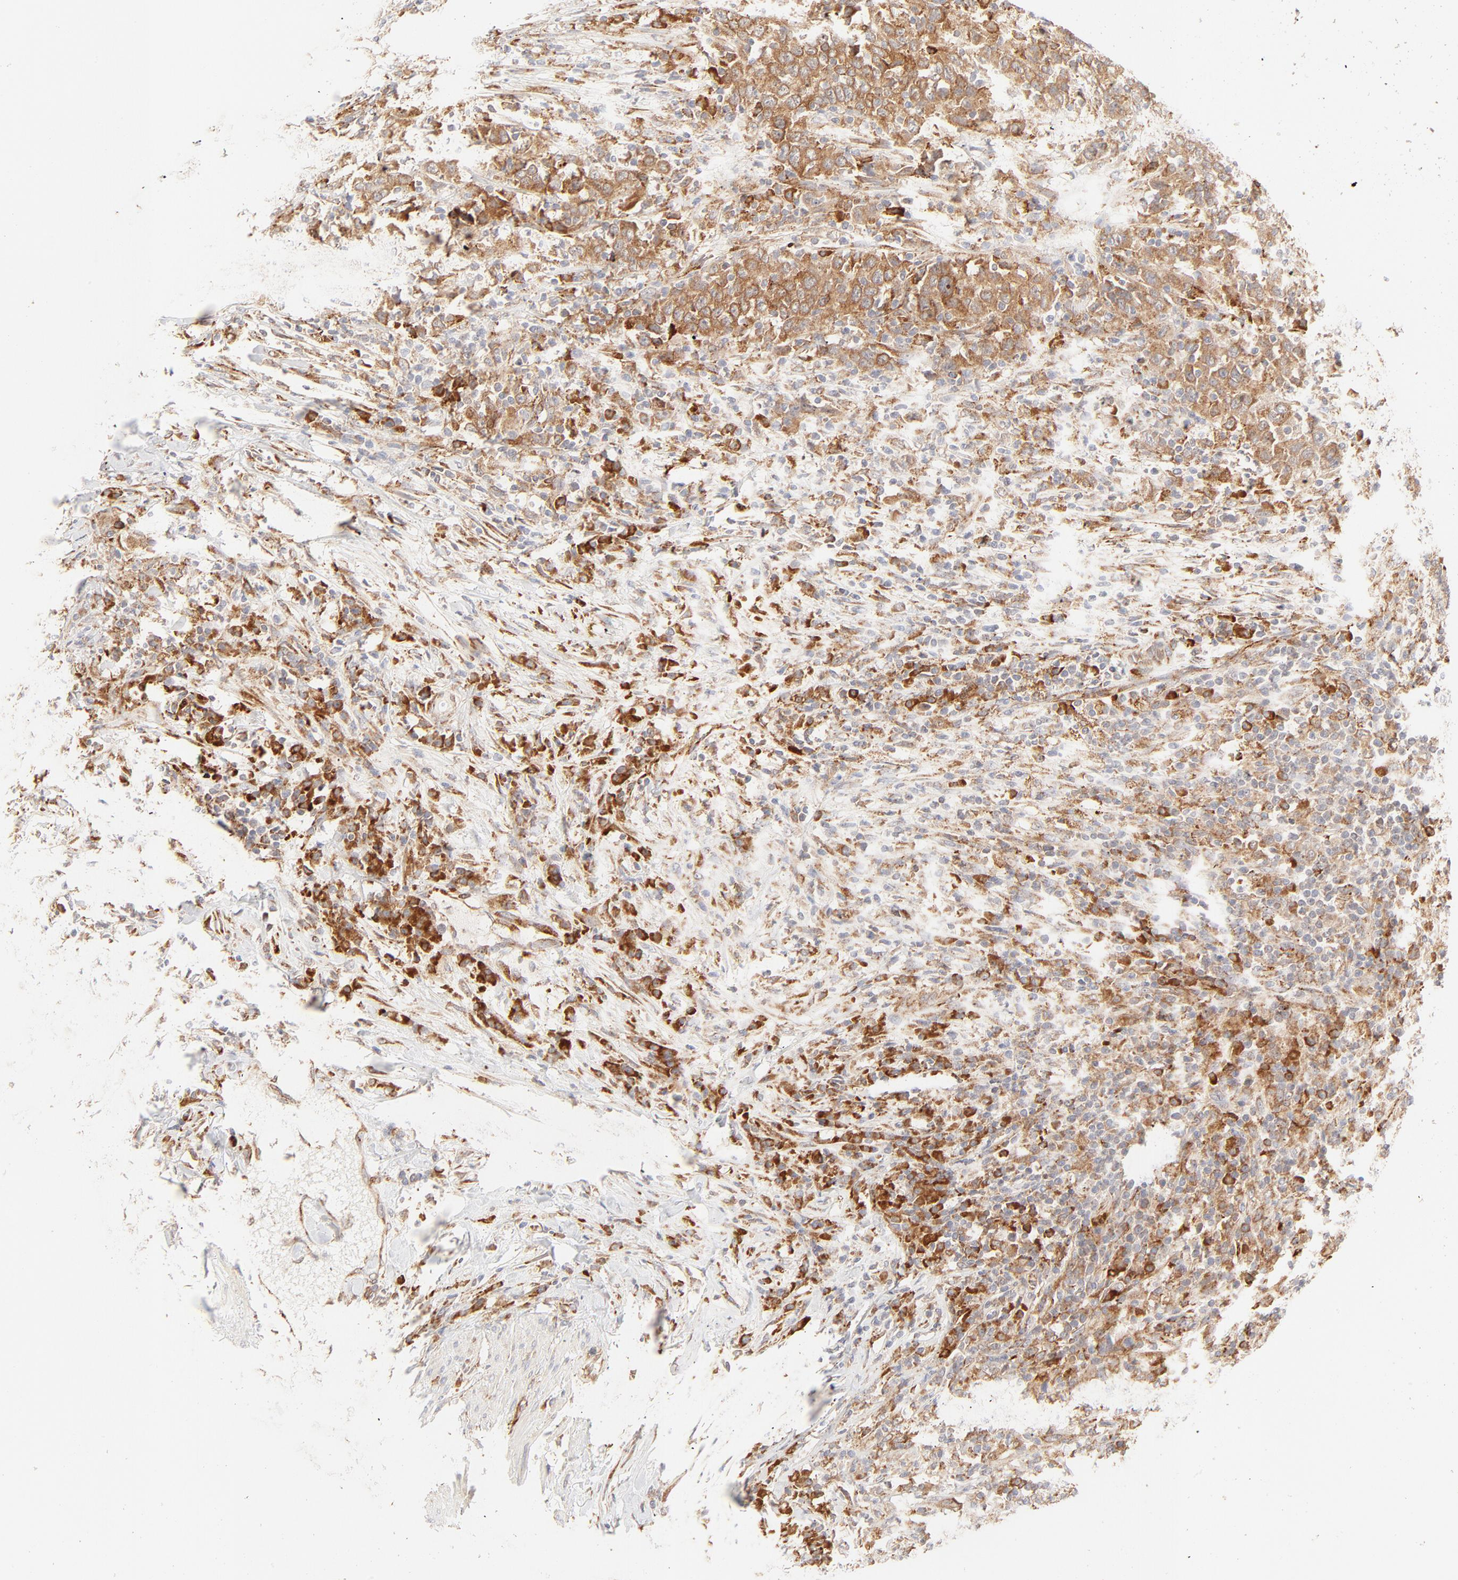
{"staining": {"intensity": "strong", "quantity": ">75%", "location": "cytoplasmic/membranous"}, "tissue": "urothelial cancer", "cell_type": "Tumor cells", "image_type": "cancer", "snomed": [{"axis": "morphology", "description": "Urothelial carcinoma, High grade"}, {"axis": "topography", "description": "Urinary bladder"}], "caption": "A brown stain labels strong cytoplasmic/membranous staining of a protein in urothelial carcinoma (high-grade) tumor cells.", "gene": "PARP12", "patient": {"sex": "male", "age": 61}}